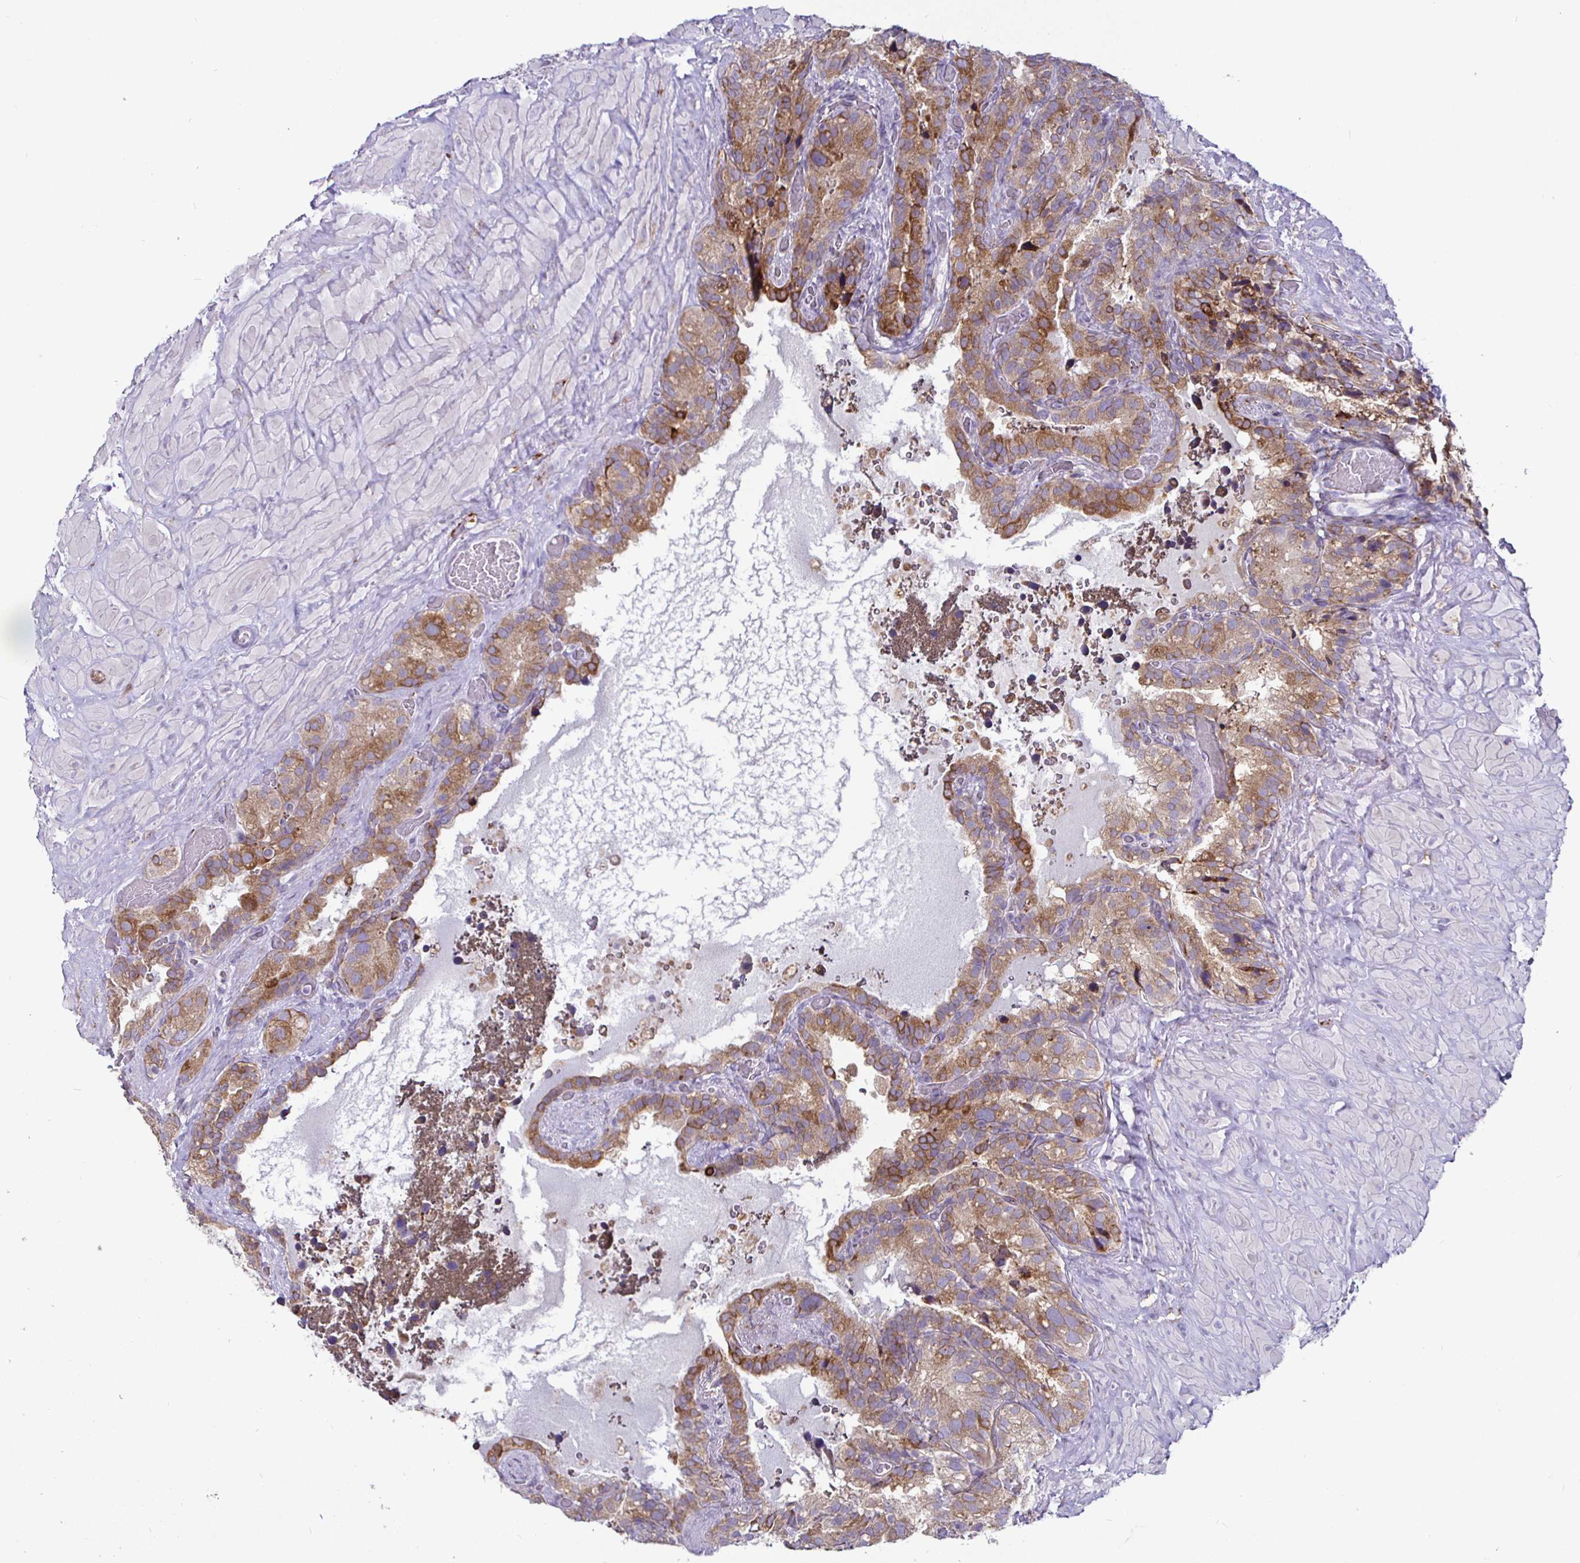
{"staining": {"intensity": "moderate", "quantity": "25%-75%", "location": "cytoplasmic/membranous"}, "tissue": "seminal vesicle", "cell_type": "Glandular cells", "image_type": "normal", "snomed": [{"axis": "morphology", "description": "Normal tissue, NOS"}, {"axis": "topography", "description": "Seminal veicle"}], "caption": "Seminal vesicle stained for a protein (brown) displays moderate cytoplasmic/membranous positive expression in about 25%-75% of glandular cells.", "gene": "P4HA2", "patient": {"sex": "male", "age": 60}}